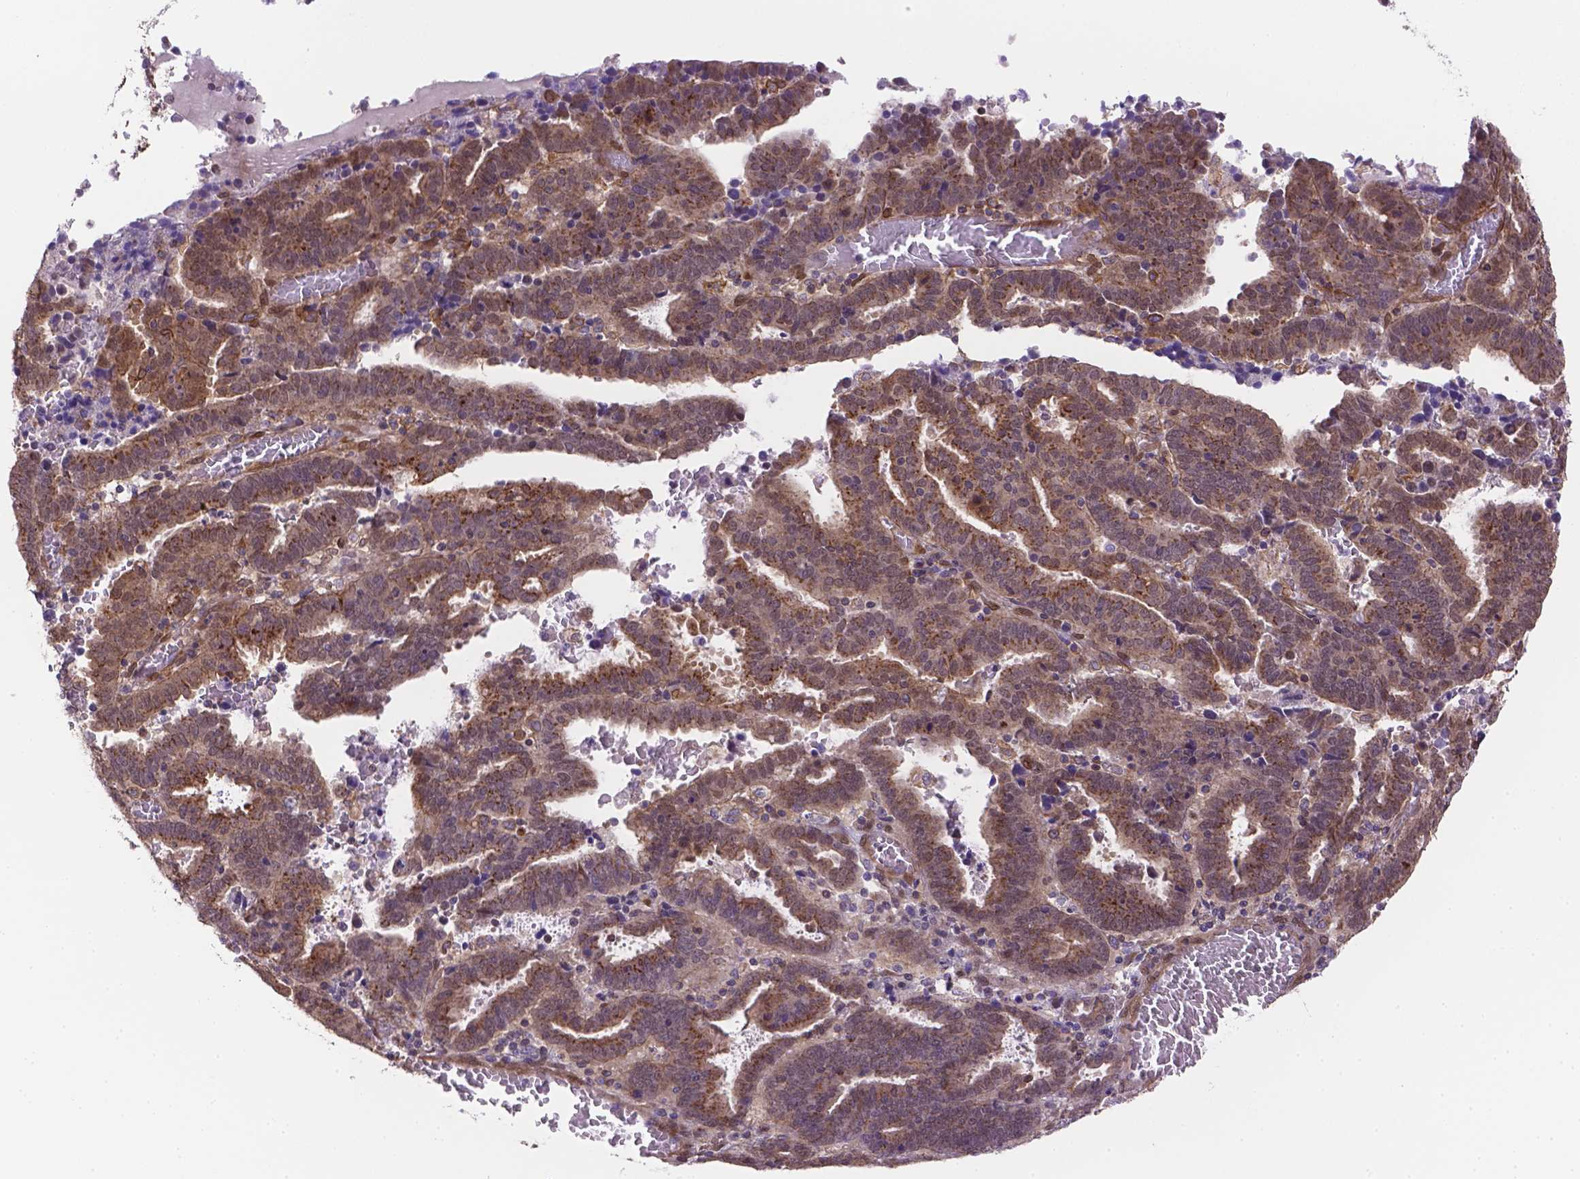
{"staining": {"intensity": "moderate", "quantity": ">75%", "location": "cytoplasmic/membranous"}, "tissue": "endometrial cancer", "cell_type": "Tumor cells", "image_type": "cancer", "snomed": [{"axis": "morphology", "description": "Adenocarcinoma, NOS"}, {"axis": "topography", "description": "Uterus"}], "caption": "Endometrial cancer stained with a brown dye exhibits moderate cytoplasmic/membranous positive expression in approximately >75% of tumor cells.", "gene": "YAP1", "patient": {"sex": "female", "age": 83}}